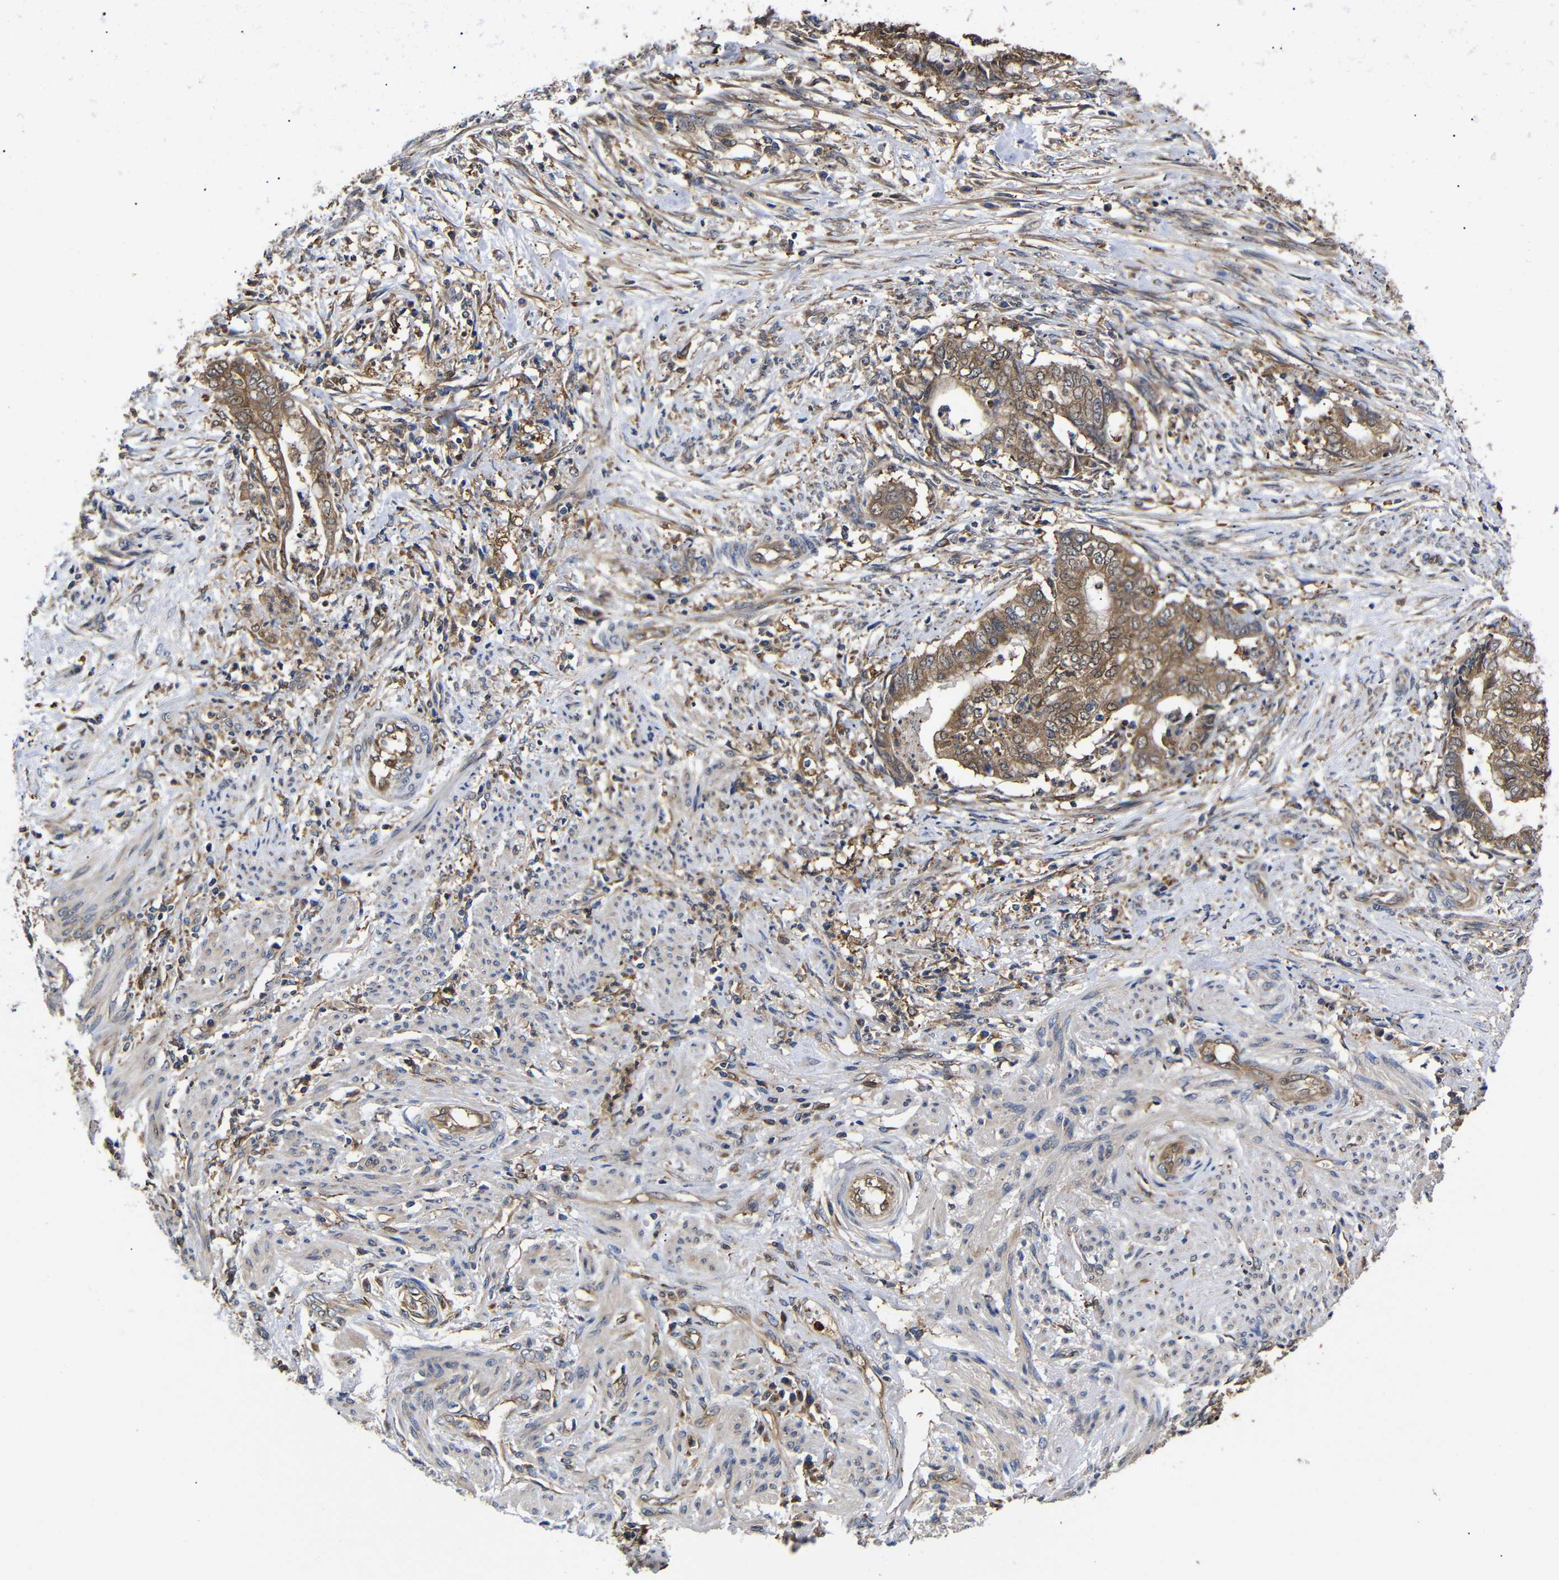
{"staining": {"intensity": "moderate", "quantity": ">75%", "location": "cytoplasmic/membranous"}, "tissue": "endometrial cancer", "cell_type": "Tumor cells", "image_type": "cancer", "snomed": [{"axis": "morphology", "description": "Necrosis, NOS"}, {"axis": "morphology", "description": "Adenocarcinoma, NOS"}, {"axis": "topography", "description": "Endometrium"}], "caption": "Protein staining shows moderate cytoplasmic/membranous expression in about >75% of tumor cells in adenocarcinoma (endometrial). (Stains: DAB in brown, nuclei in blue, Microscopy: brightfield microscopy at high magnification).", "gene": "LRRCC1", "patient": {"sex": "female", "age": 79}}